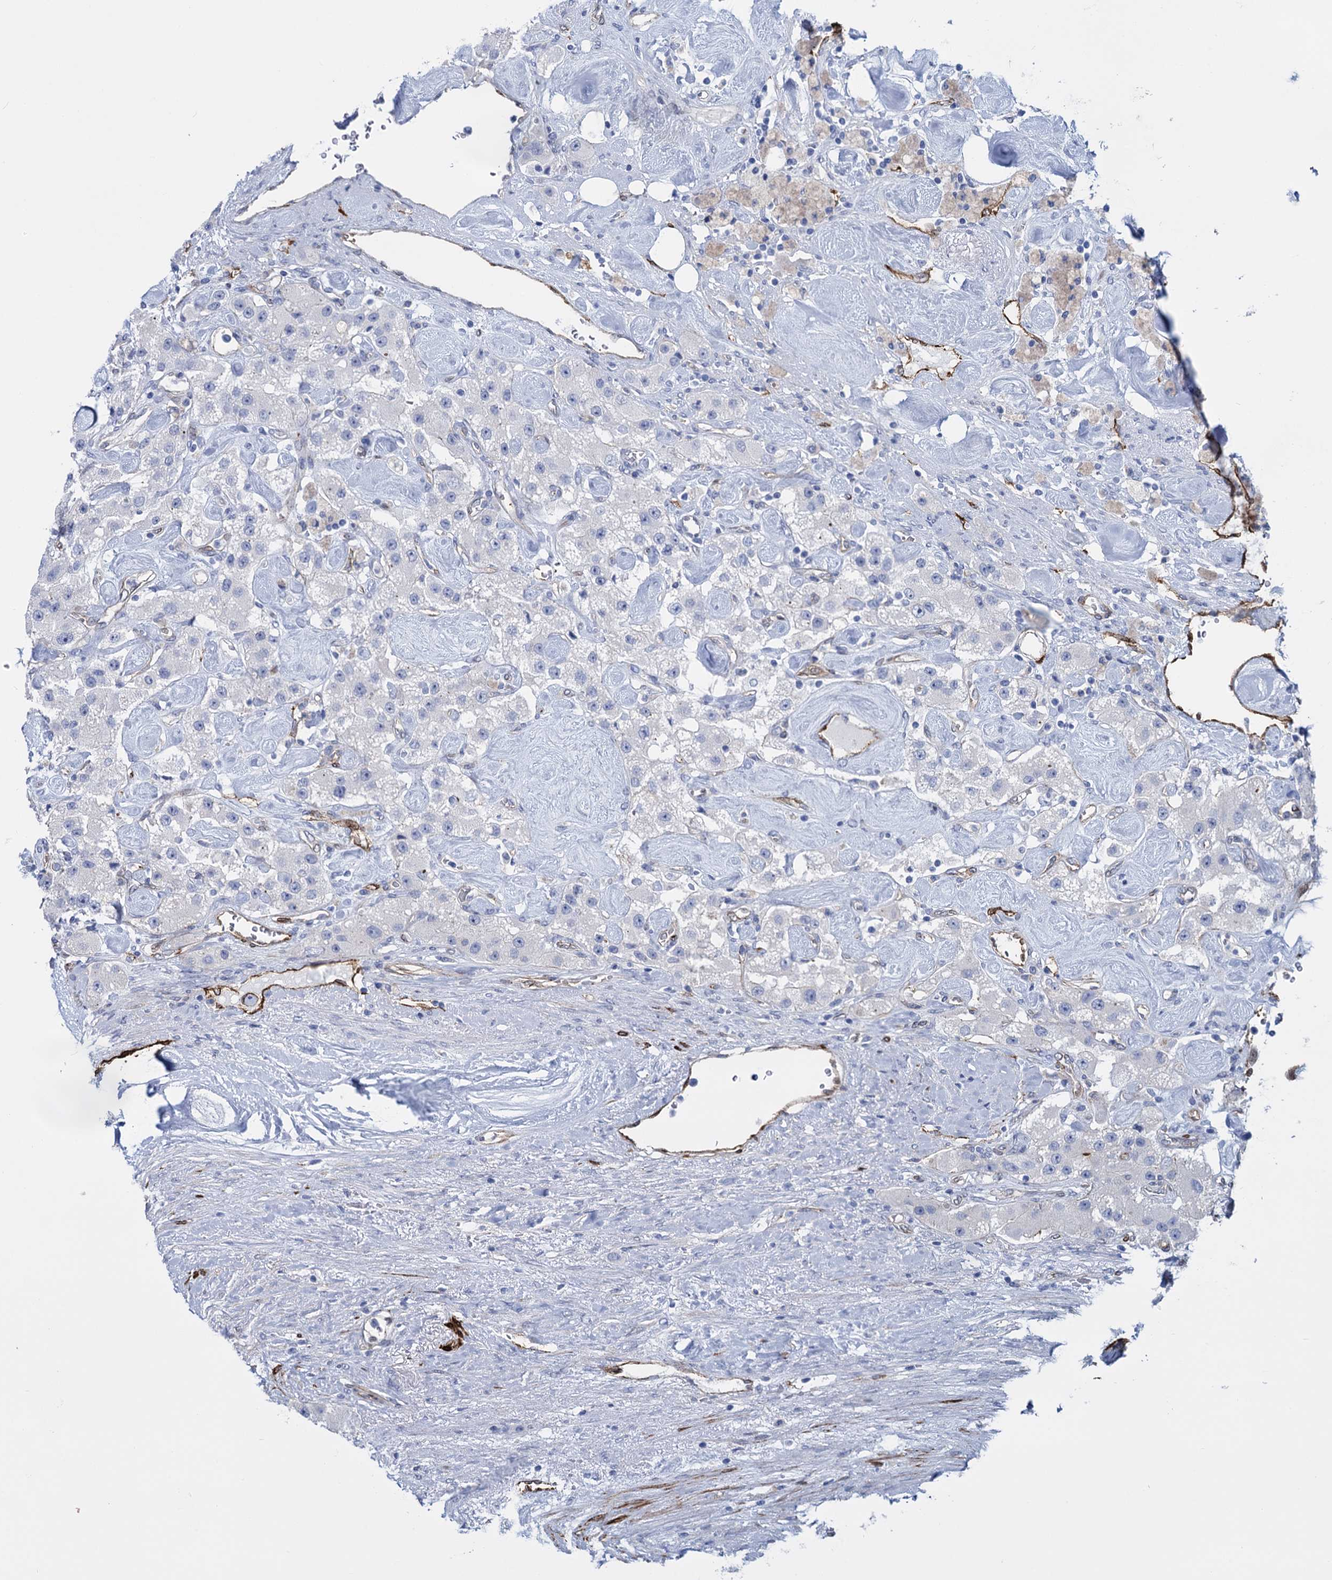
{"staining": {"intensity": "negative", "quantity": "none", "location": "none"}, "tissue": "carcinoid", "cell_type": "Tumor cells", "image_type": "cancer", "snomed": [{"axis": "morphology", "description": "Carcinoid, malignant, NOS"}, {"axis": "topography", "description": "Pancreas"}], "caption": "Human malignant carcinoid stained for a protein using immunohistochemistry (IHC) exhibits no staining in tumor cells.", "gene": "SNCG", "patient": {"sex": "male", "age": 41}}